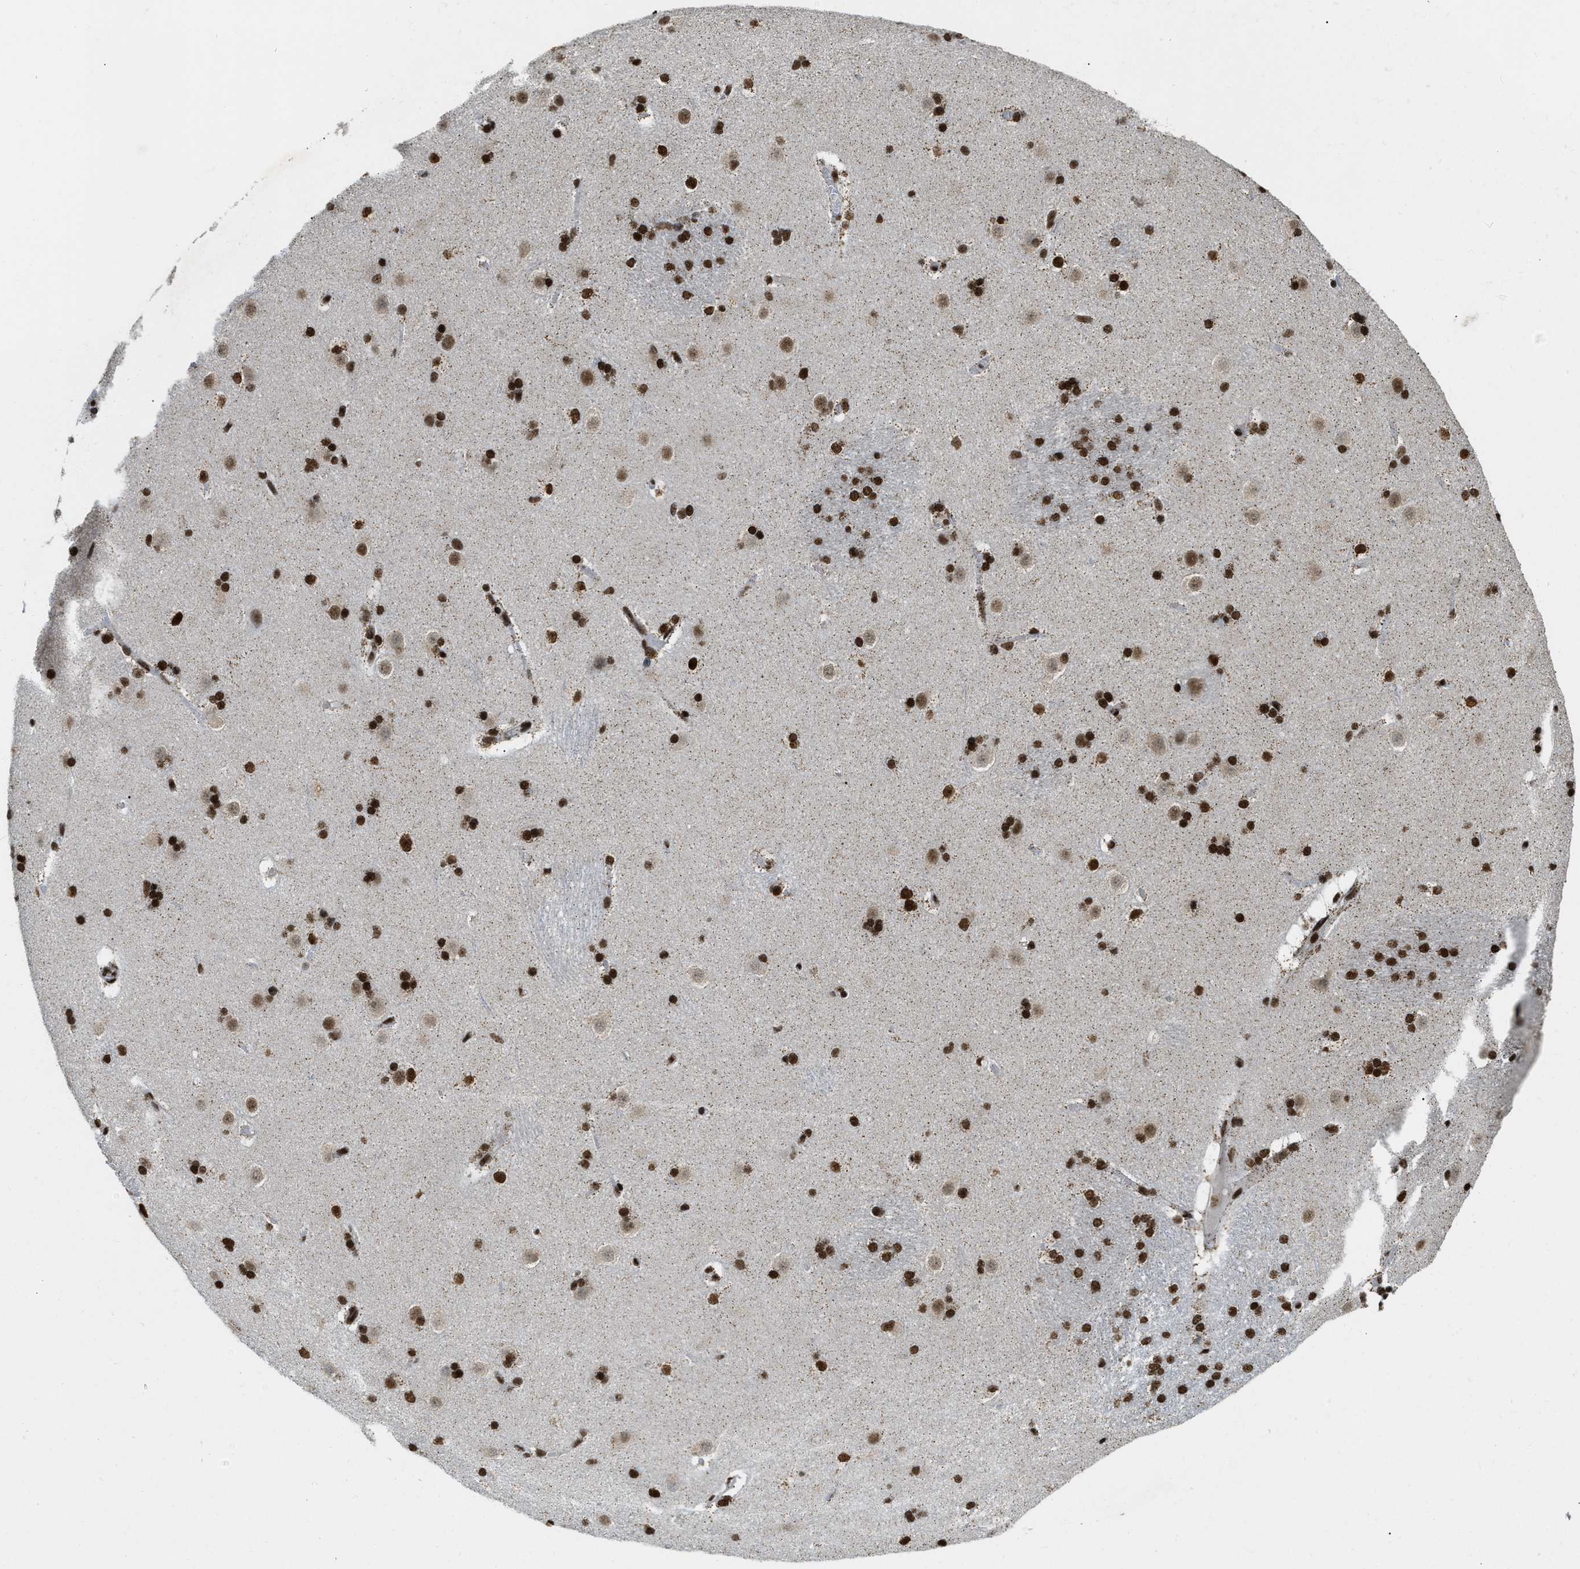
{"staining": {"intensity": "strong", "quantity": ">75%", "location": "nuclear"}, "tissue": "caudate", "cell_type": "Glial cells", "image_type": "normal", "snomed": [{"axis": "morphology", "description": "Normal tissue, NOS"}, {"axis": "topography", "description": "Lateral ventricle wall"}], "caption": "The photomicrograph reveals immunohistochemical staining of unremarkable caudate. There is strong nuclear staining is appreciated in about >75% of glial cells. (Stains: DAB in brown, nuclei in blue, Microscopy: brightfield microscopy at high magnification).", "gene": "NUMA1", "patient": {"sex": "female", "age": 19}}